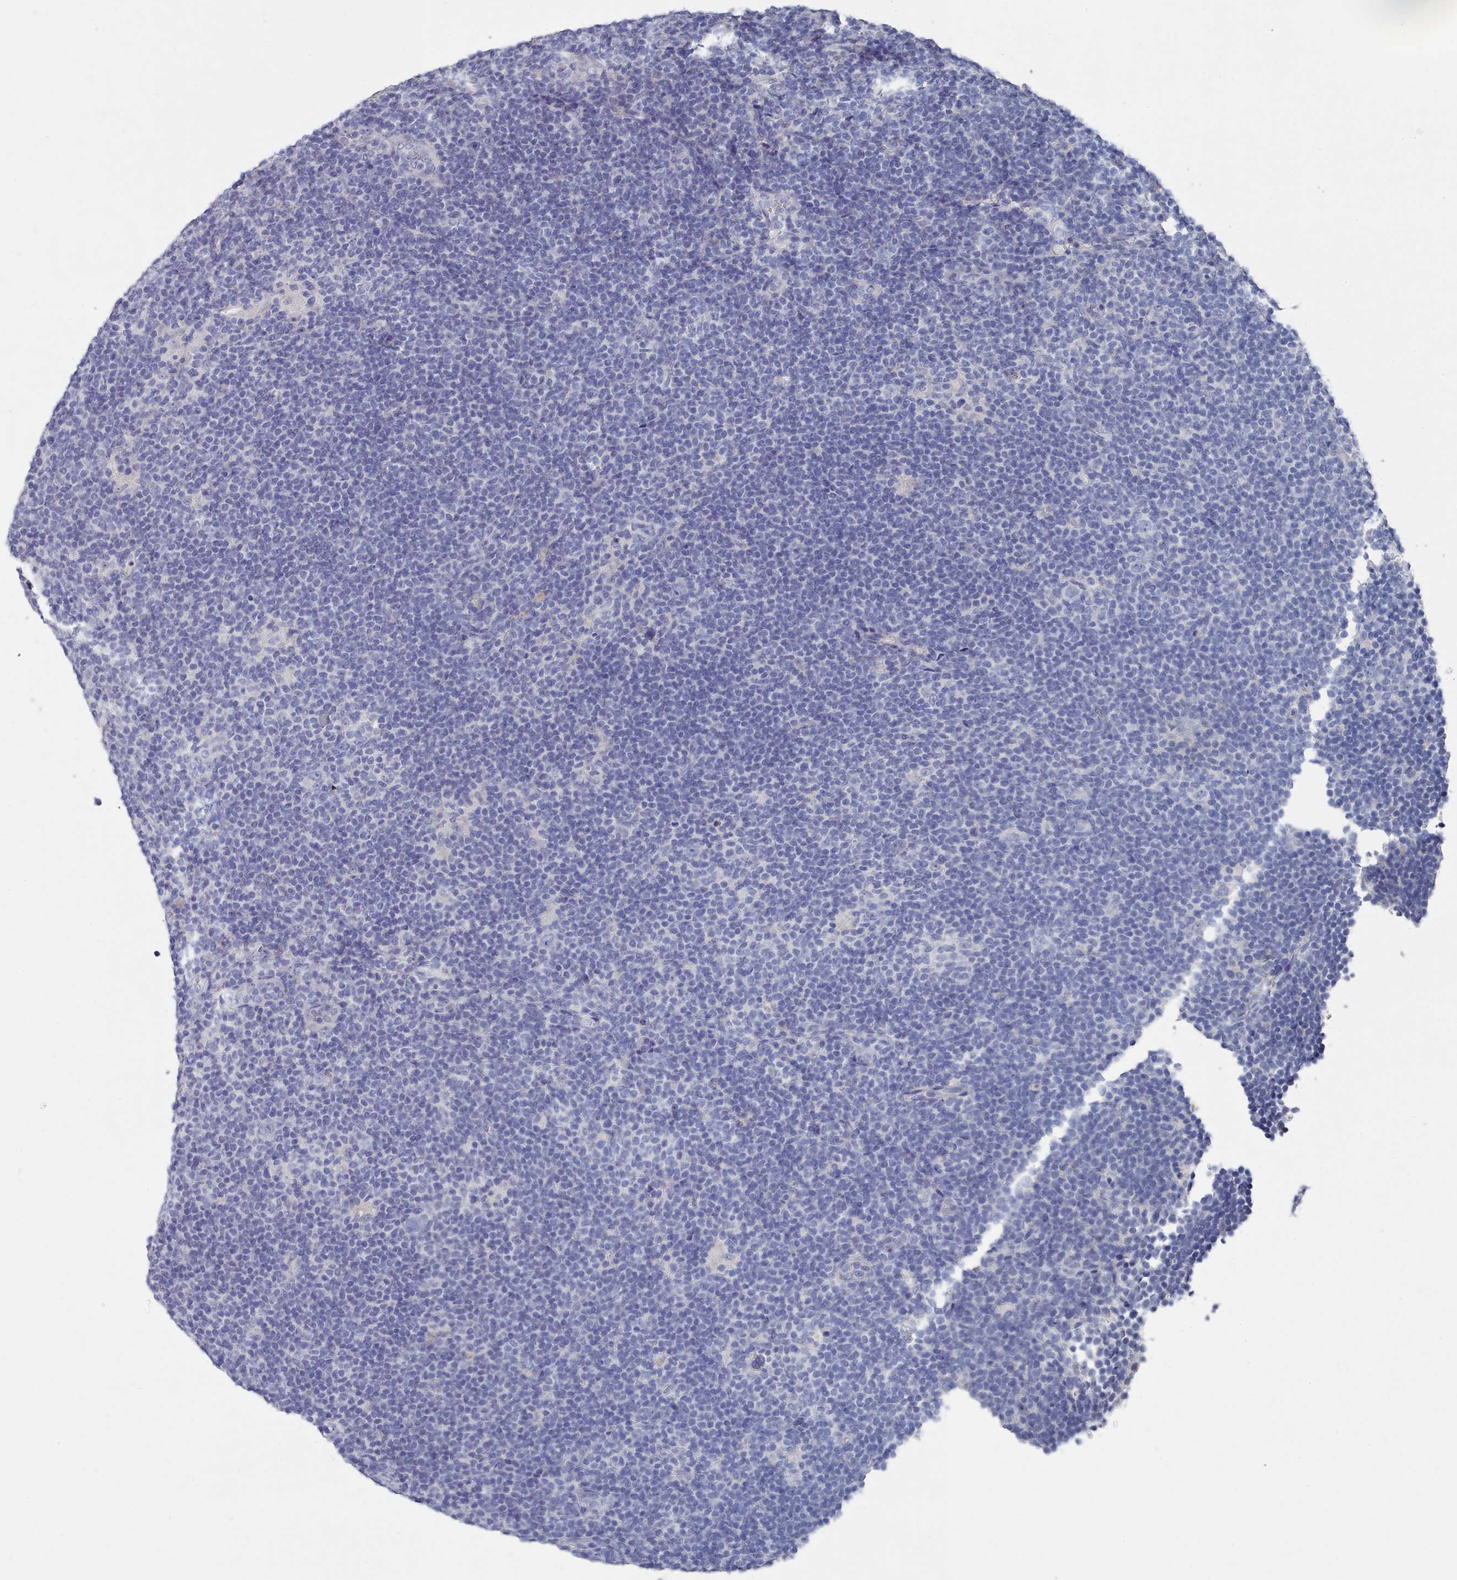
{"staining": {"intensity": "negative", "quantity": "none", "location": "none"}, "tissue": "lymphoma", "cell_type": "Tumor cells", "image_type": "cancer", "snomed": [{"axis": "morphology", "description": "Hodgkin's disease, NOS"}, {"axis": "topography", "description": "Lymph node"}], "caption": "Immunohistochemical staining of human Hodgkin's disease demonstrates no significant staining in tumor cells. (DAB immunohistochemistry visualized using brightfield microscopy, high magnification).", "gene": "ACAD11", "patient": {"sex": "female", "age": 57}}